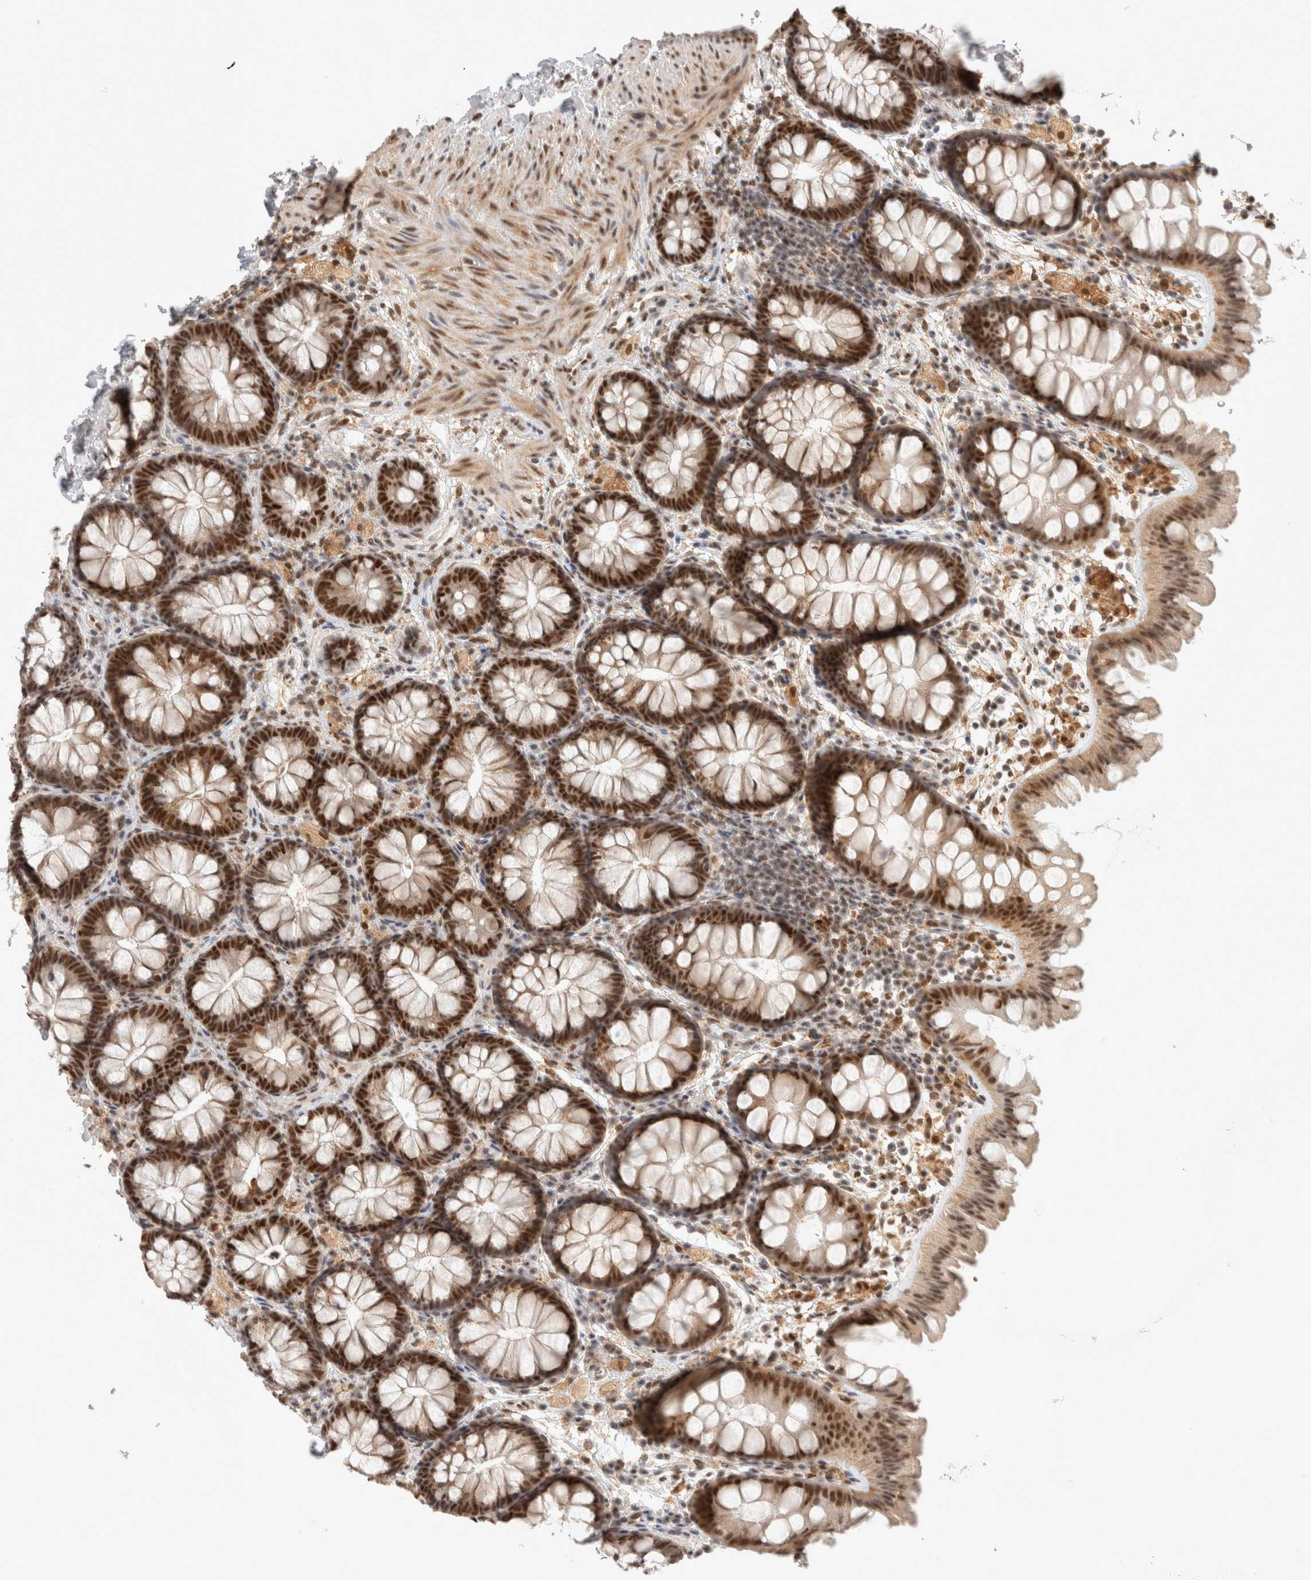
{"staining": {"intensity": "moderate", "quantity": ">75%", "location": "nuclear"}, "tissue": "colon", "cell_type": "Endothelial cells", "image_type": "normal", "snomed": [{"axis": "morphology", "description": "Normal tissue, NOS"}, {"axis": "topography", "description": "Colon"}], "caption": "DAB (3,3'-diaminobenzidine) immunohistochemical staining of benign colon demonstrates moderate nuclear protein expression in about >75% of endothelial cells.", "gene": "ZNF830", "patient": {"sex": "female", "age": 62}}